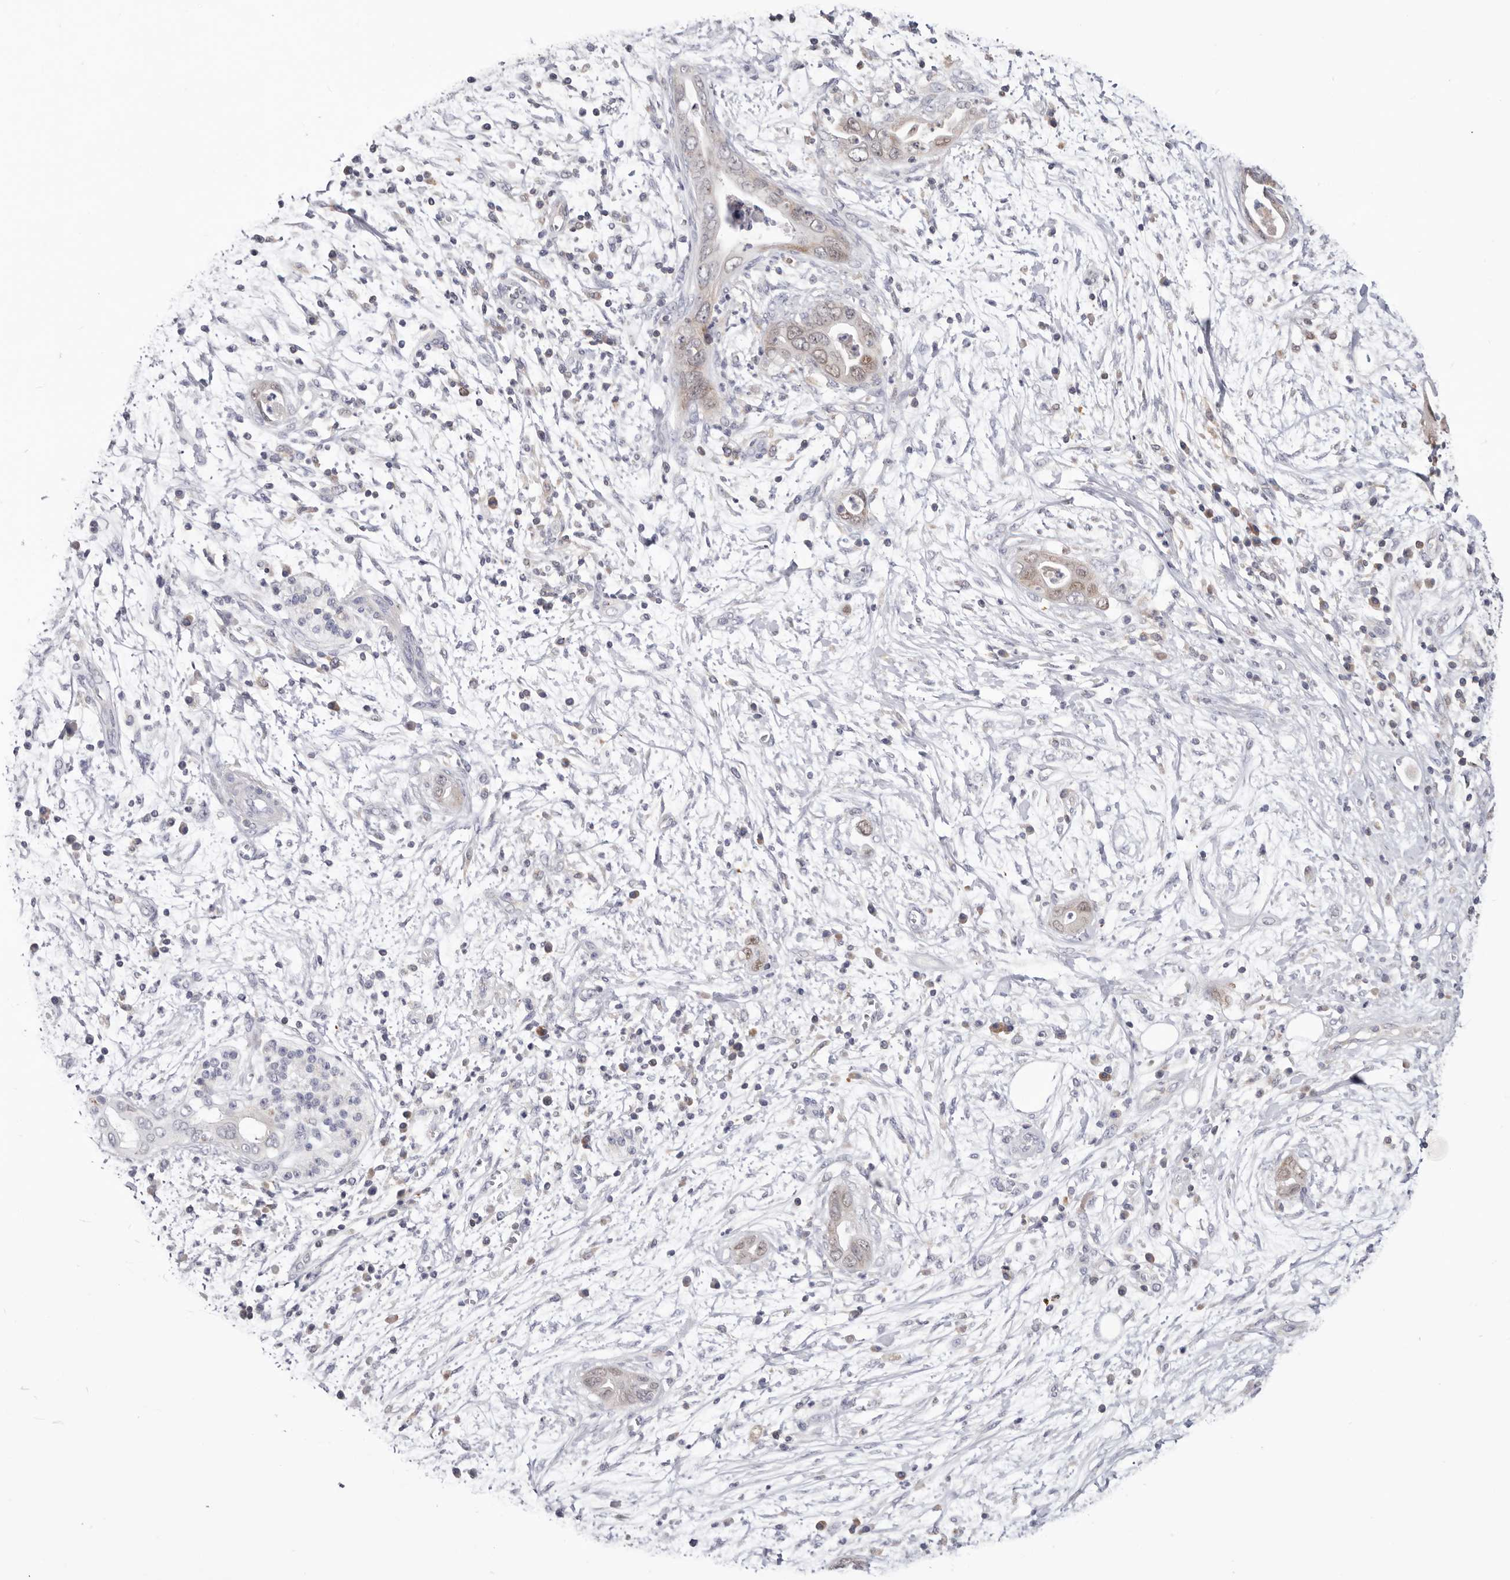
{"staining": {"intensity": "moderate", "quantity": "25%-75%", "location": "cytoplasmic/membranous,nuclear"}, "tissue": "pancreatic cancer", "cell_type": "Tumor cells", "image_type": "cancer", "snomed": [{"axis": "morphology", "description": "Adenocarcinoma, NOS"}, {"axis": "topography", "description": "Pancreas"}], "caption": "Immunohistochemical staining of human adenocarcinoma (pancreatic) exhibits moderate cytoplasmic/membranous and nuclear protein positivity in approximately 25%-75% of tumor cells.", "gene": "RNF213", "patient": {"sex": "male", "age": 75}}